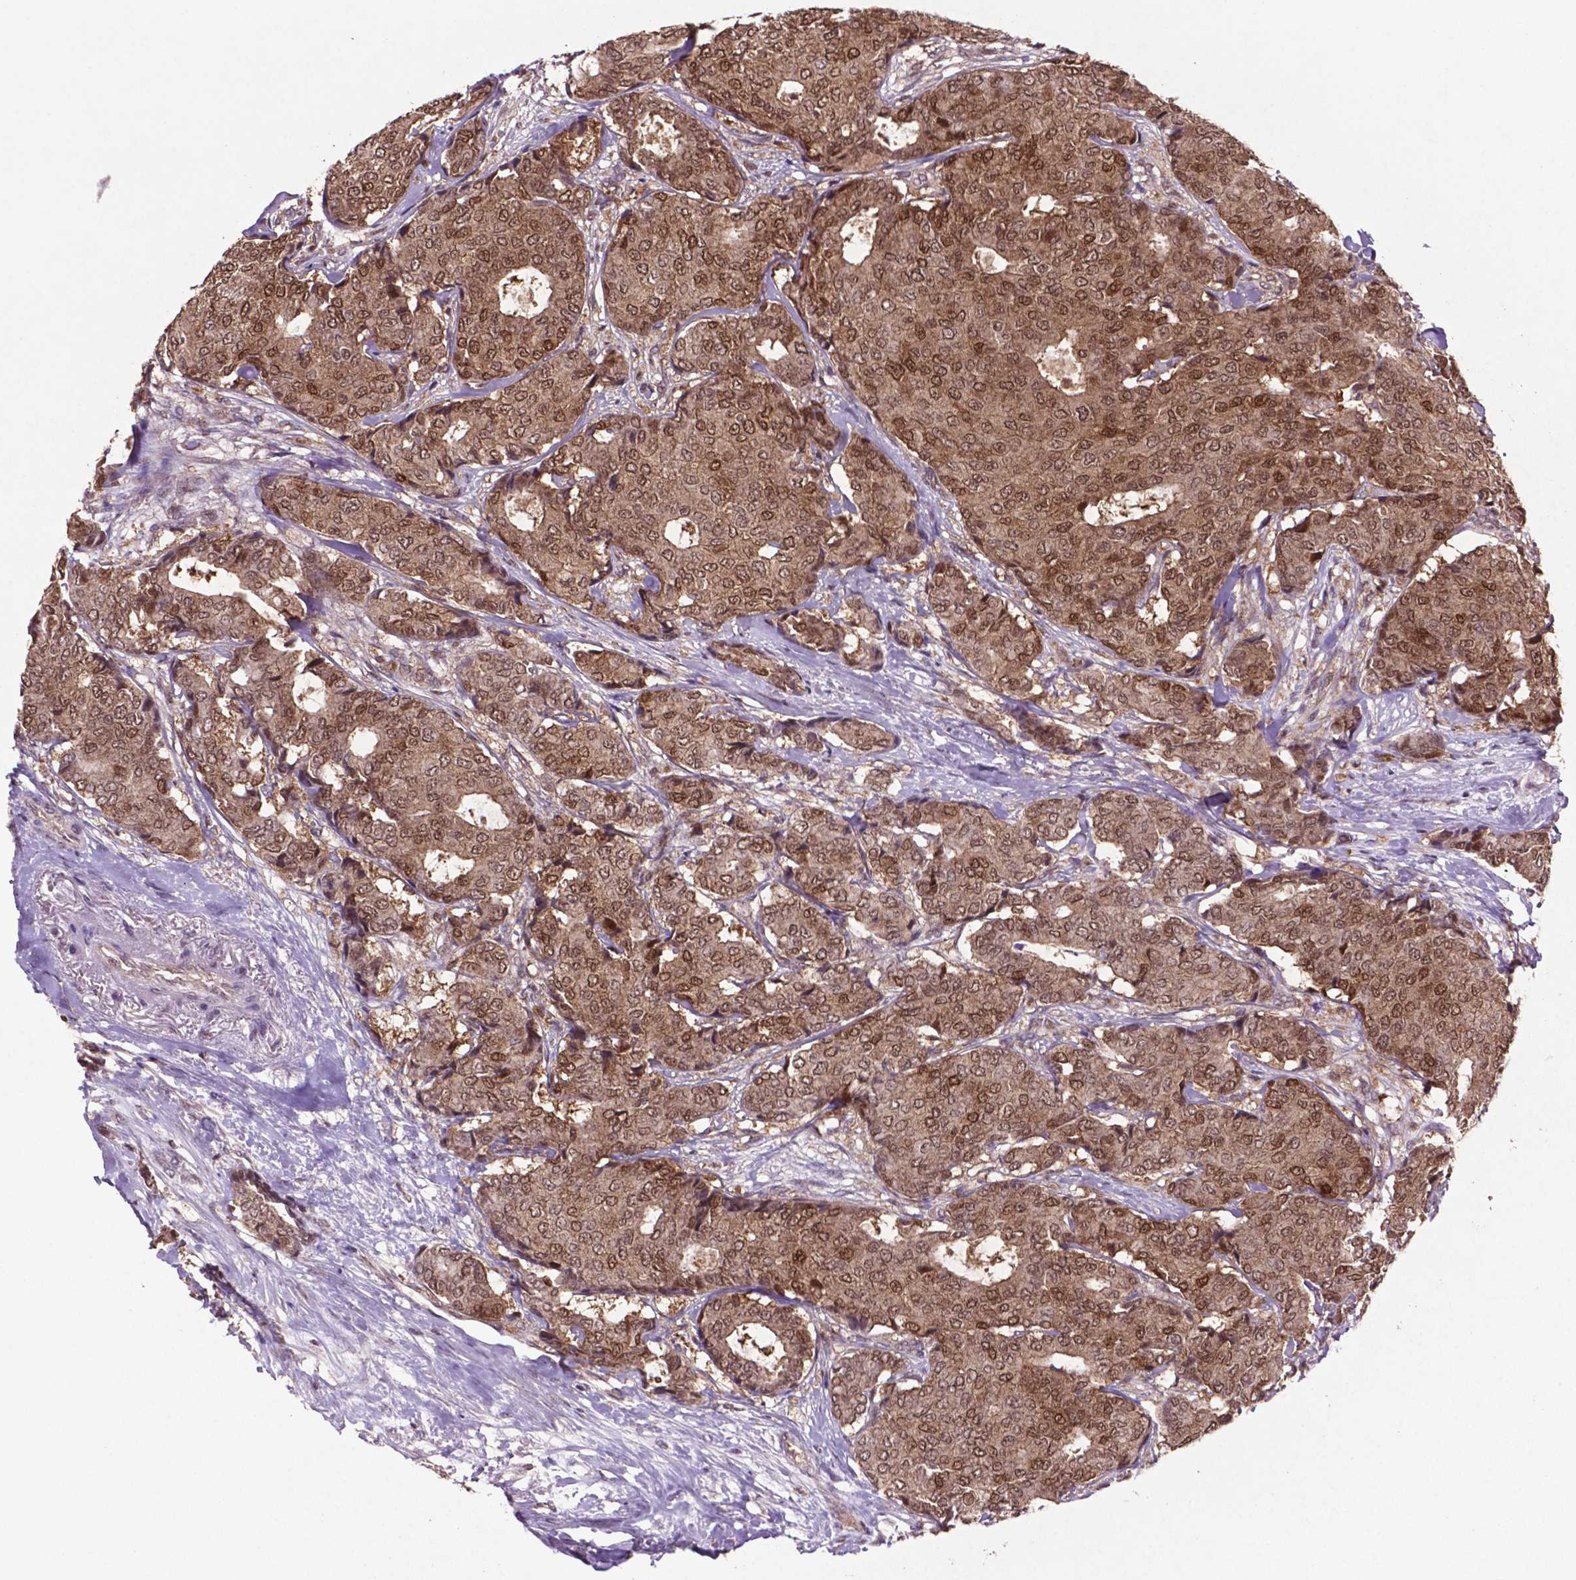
{"staining": {"intensity": "weak", "quantity": ">75%", "location": "cytoplasmic/membranous,nuclear"}, "tissue": "breast cancer", "cell_type": "Tumor cells", "image_type": "cancer", "snomed": [{"axis": "morphology", "description": "Duct carcinoma"}, {"axis": "topography", "description": "Breast"}], "caption": "This is a histology image of IHC staining of breast cancer (infiltrating ductal carcinoma), which shows weak staining in the cytoplasmic/membranous and nuclear of tumor cells.", "gene": "GLRX", "patient": {"sex": "female", "age": 75}}